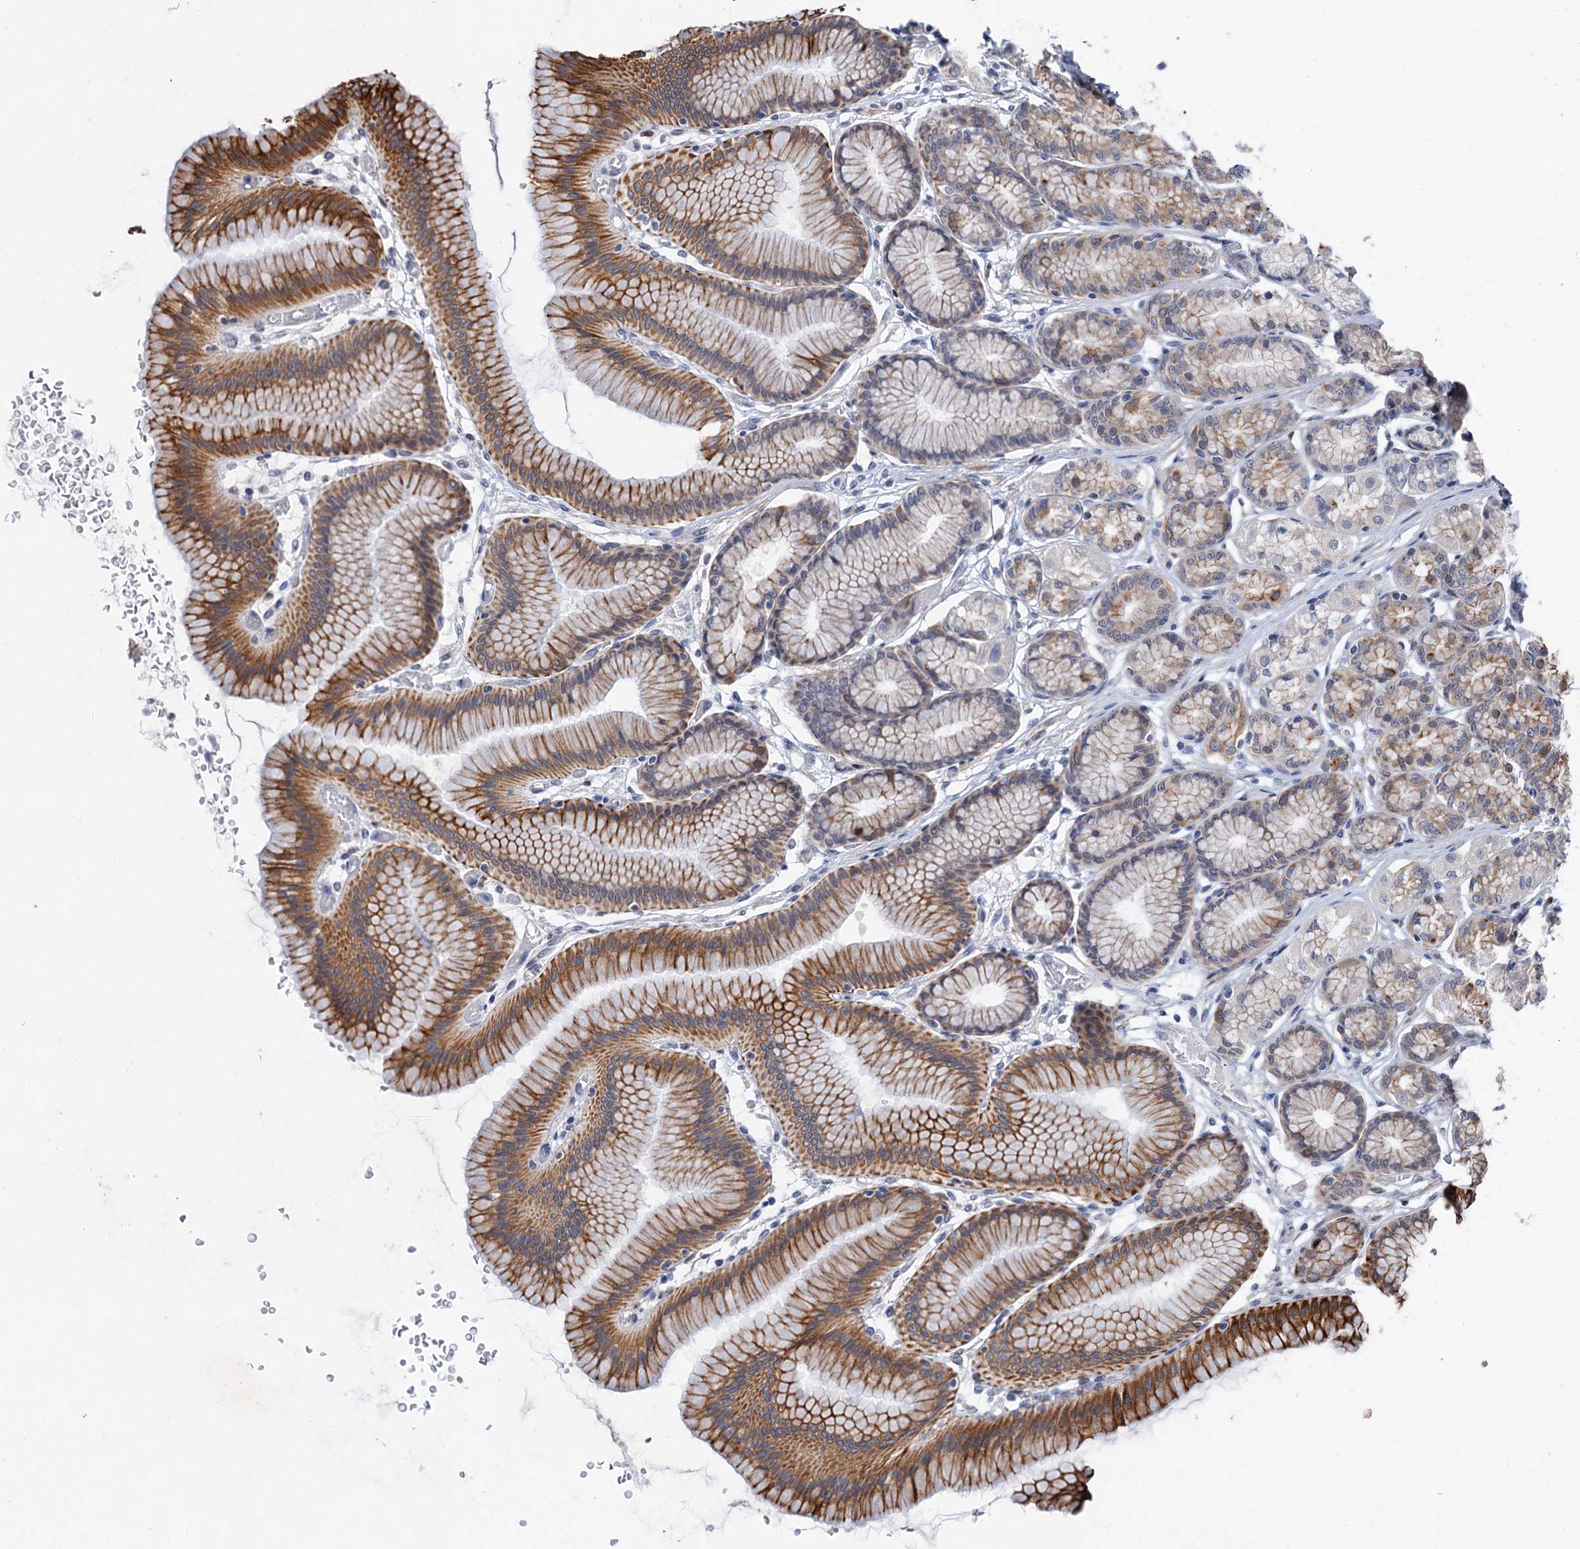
{"staining": {"intensity": "moderate", "quantity": "<25%", "location": "cytoplasmic/membranous"}, "tissue": "stomach", "cell_type": "Glandular cells", "image_type": "normal", "snomed": [{"axis": "morphology", "description": "Normal tissue, NOS"}, {"axis": "morphology", "description": "Adenocarcinoma, NOS"}, {"axis": "morphology", "description": "Adenocarcinoma, High grade"}, {"axis": "topography", "description": "Stomach, upper"}, {"axis": "topography", "description": "Stomach"}], "caption": "This photomicrograph shows immunohistochemistry (IHC) staining of unremarkable human stomach, with low moderate cytoplasmic/membranous staining in about <25% of glandular cells.", "gene": "TTC31", "patient": {"sex": "female", "age": 65}}